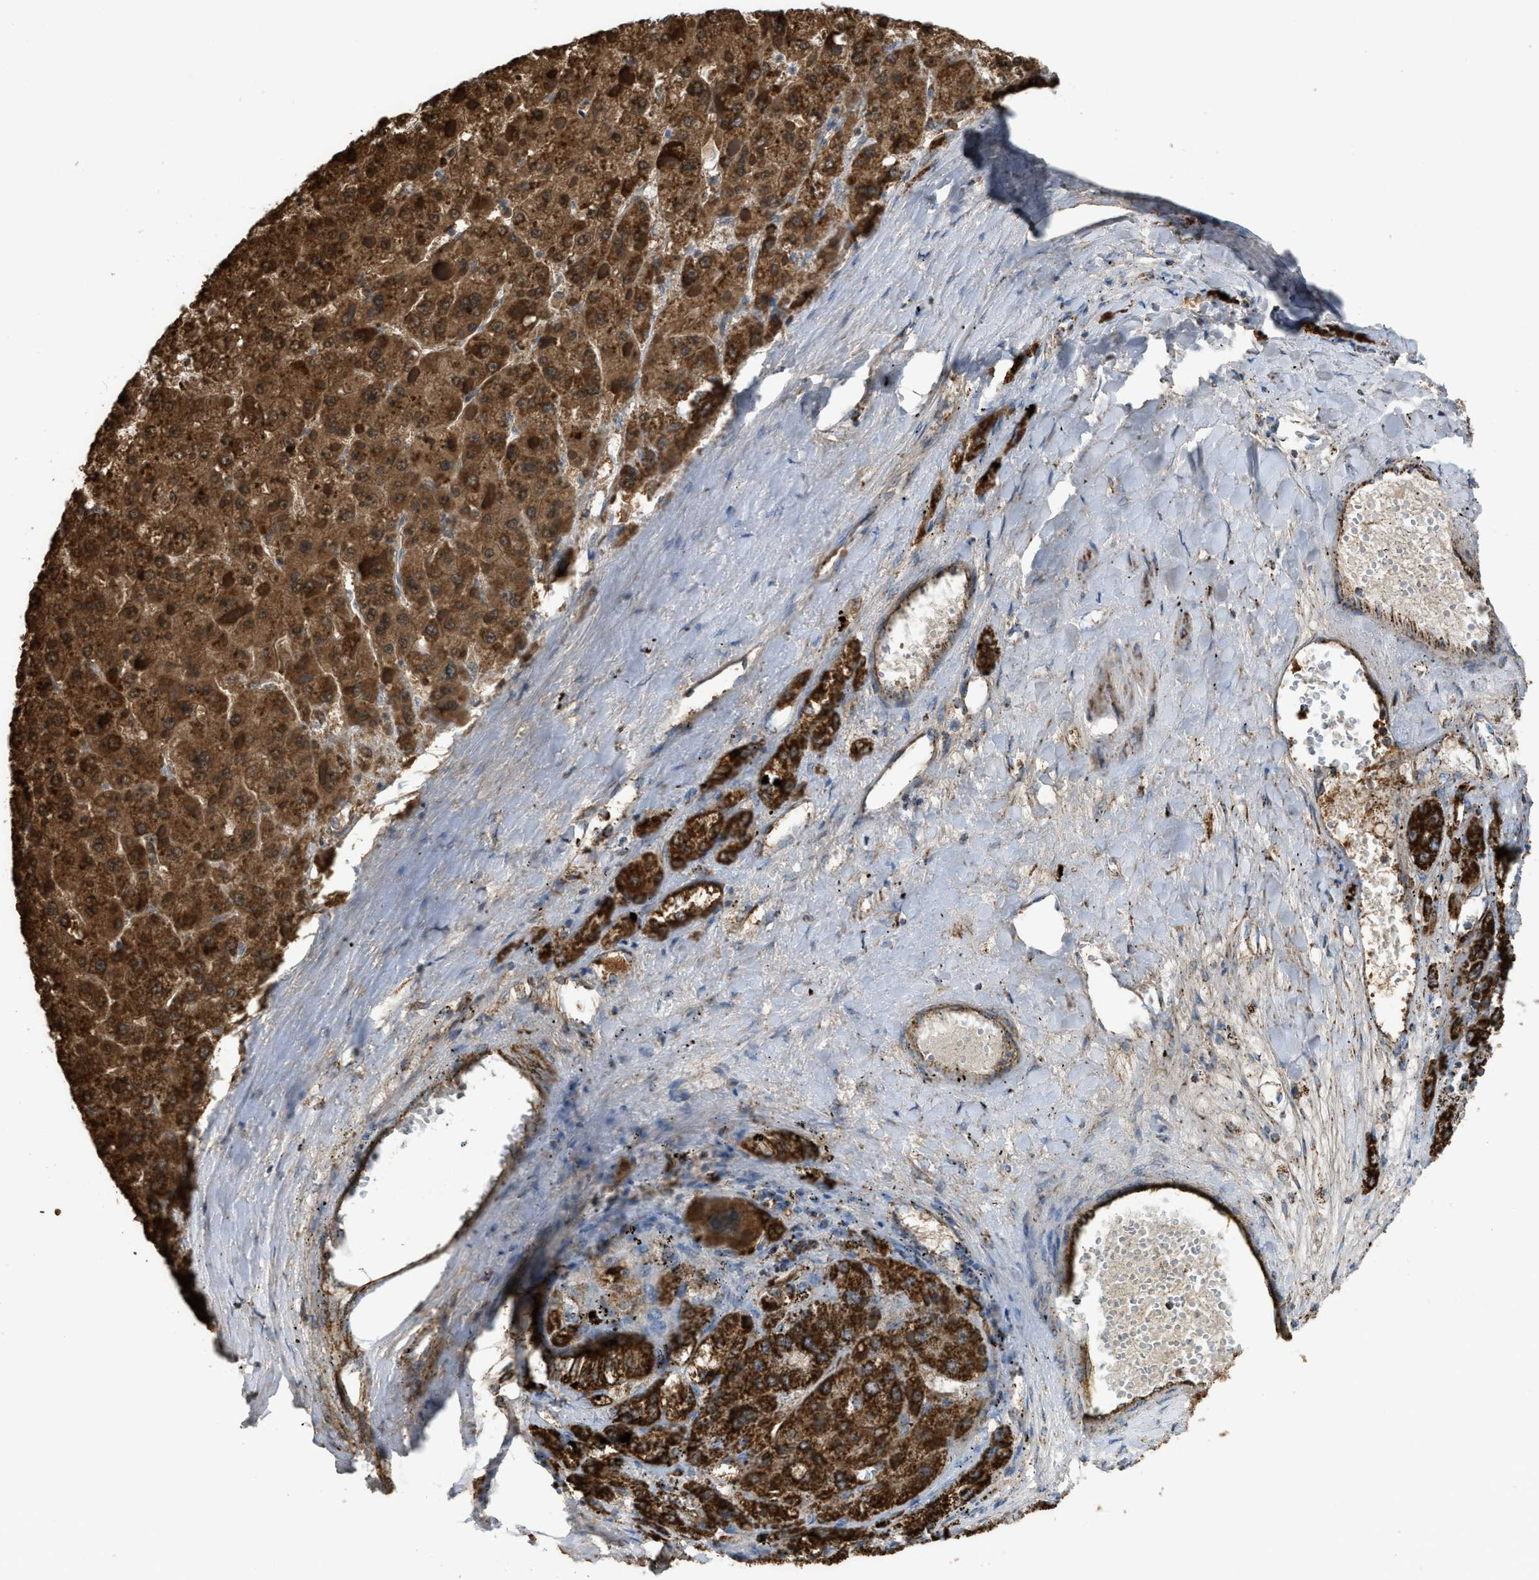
{"staining": {"intensity": "strong", "quantity": ">75%", "location": "cytoplasmic/membranous"}, "tissue": "liver cancer", "cell_type": "Tumor cells", "image_type": "cancer", "snomed": [{"axis": "morphology", "description": "Carcinoma, Hepatocellular, NOS"}, {"axis": "topography", "description": "Liver"}], "caption": "There is high levels of strong cytoplasmic/membranous staining in tumor cells of liver cancer (hepatocellular carcinoma), as demonstrated by immunohistochemical staining (brown color).", "gene": "ETFB", "patient": {"sex": "female", "age": 73}}